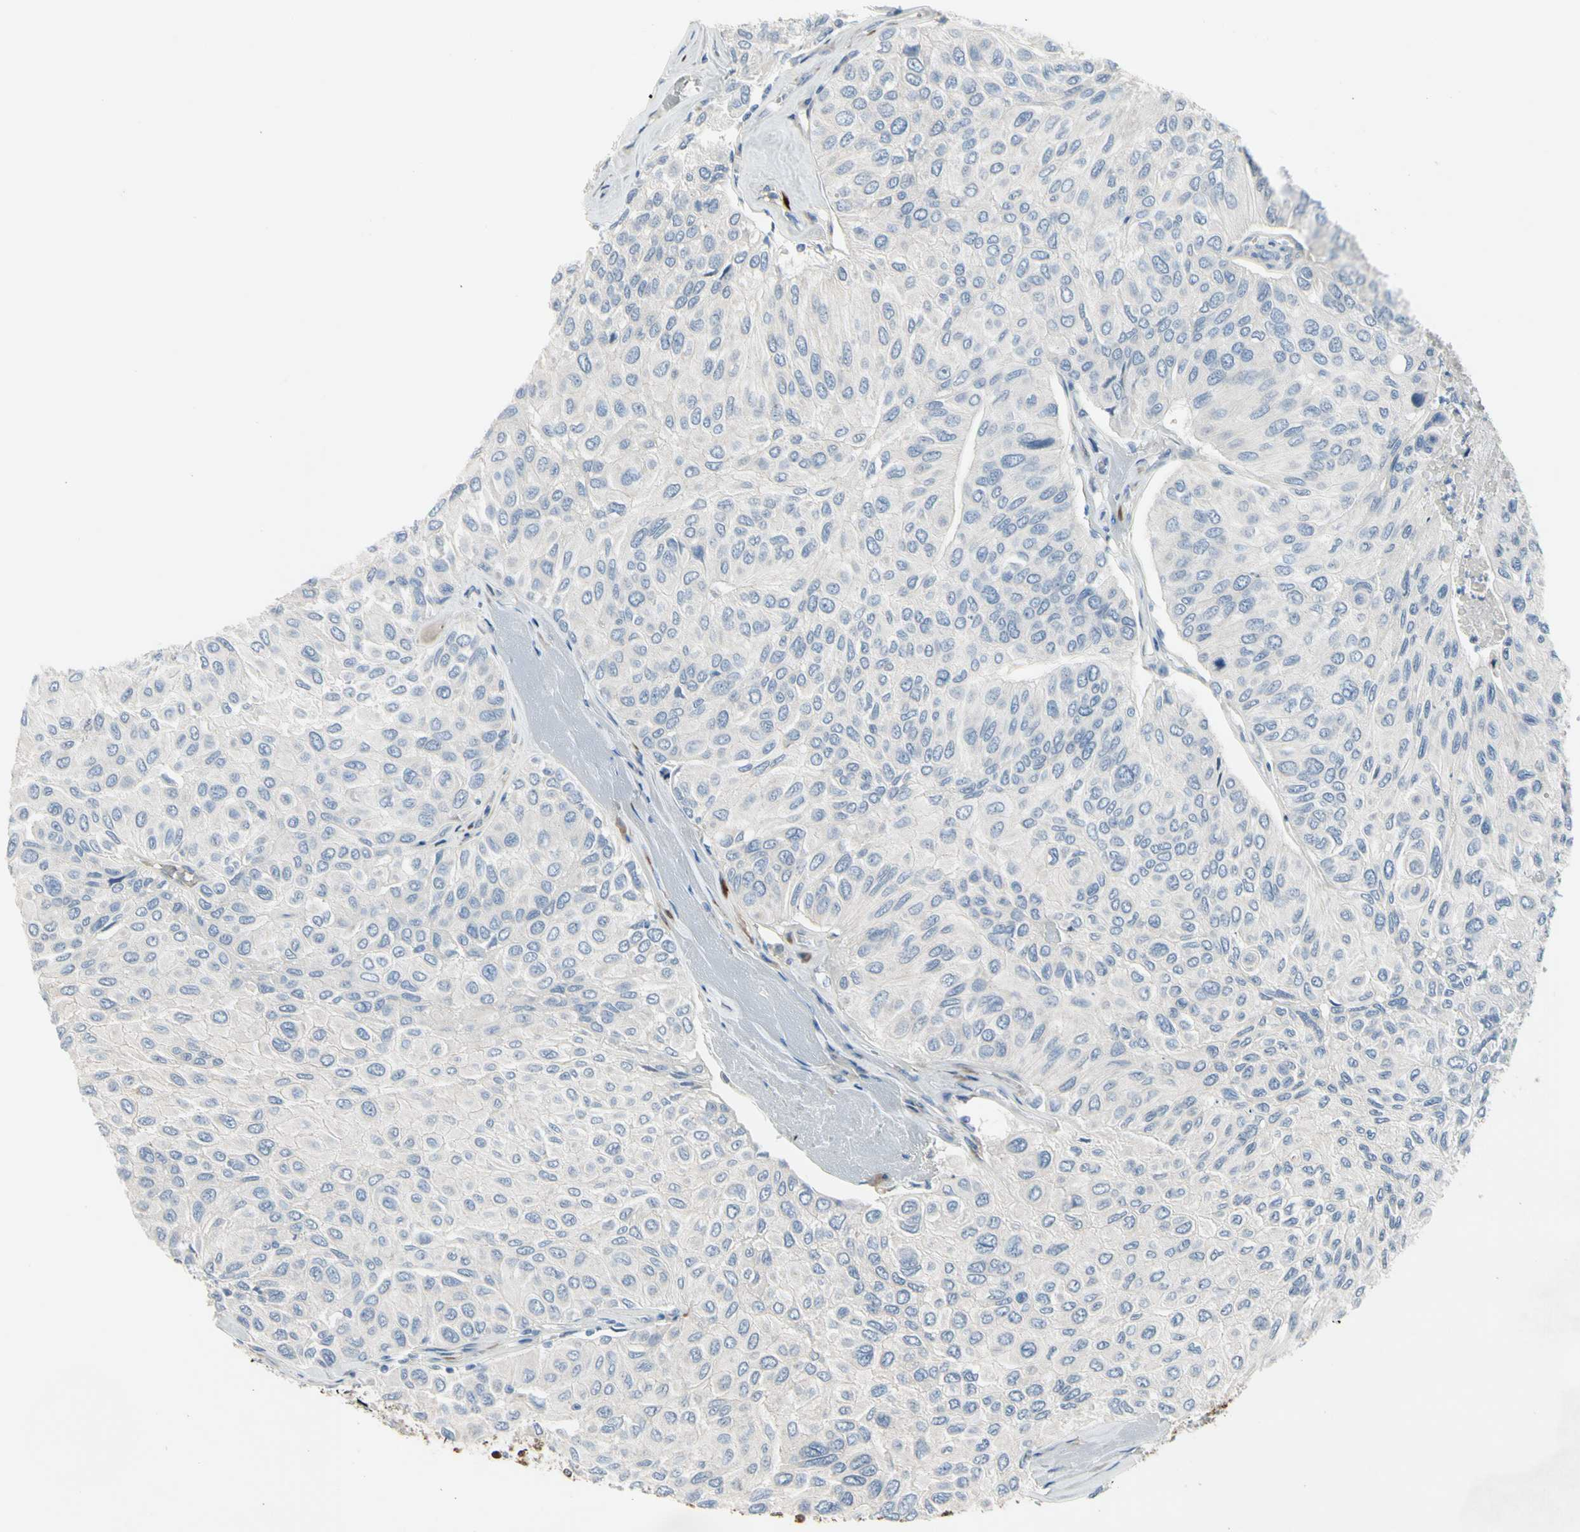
{"staining": {"intensity": "negative", "quantity": "none", "location": "none"}, "tissue": "urothelial cancer", "cell_type": "Tumor cells", "image_type": "cancer", "snomed": [{"axis": "morphology", "description": "Urothelial carcinoma, High grade"}, {"axis": "topography", "description": "Urinary bladder"}], "caption": "Human urothelial carcinoma (high-grade) stained for a protein using IHC exhibits no positivity in tumor cells.", "gene": "MAP2", "patient": {"sex": "male", "age": 66}}